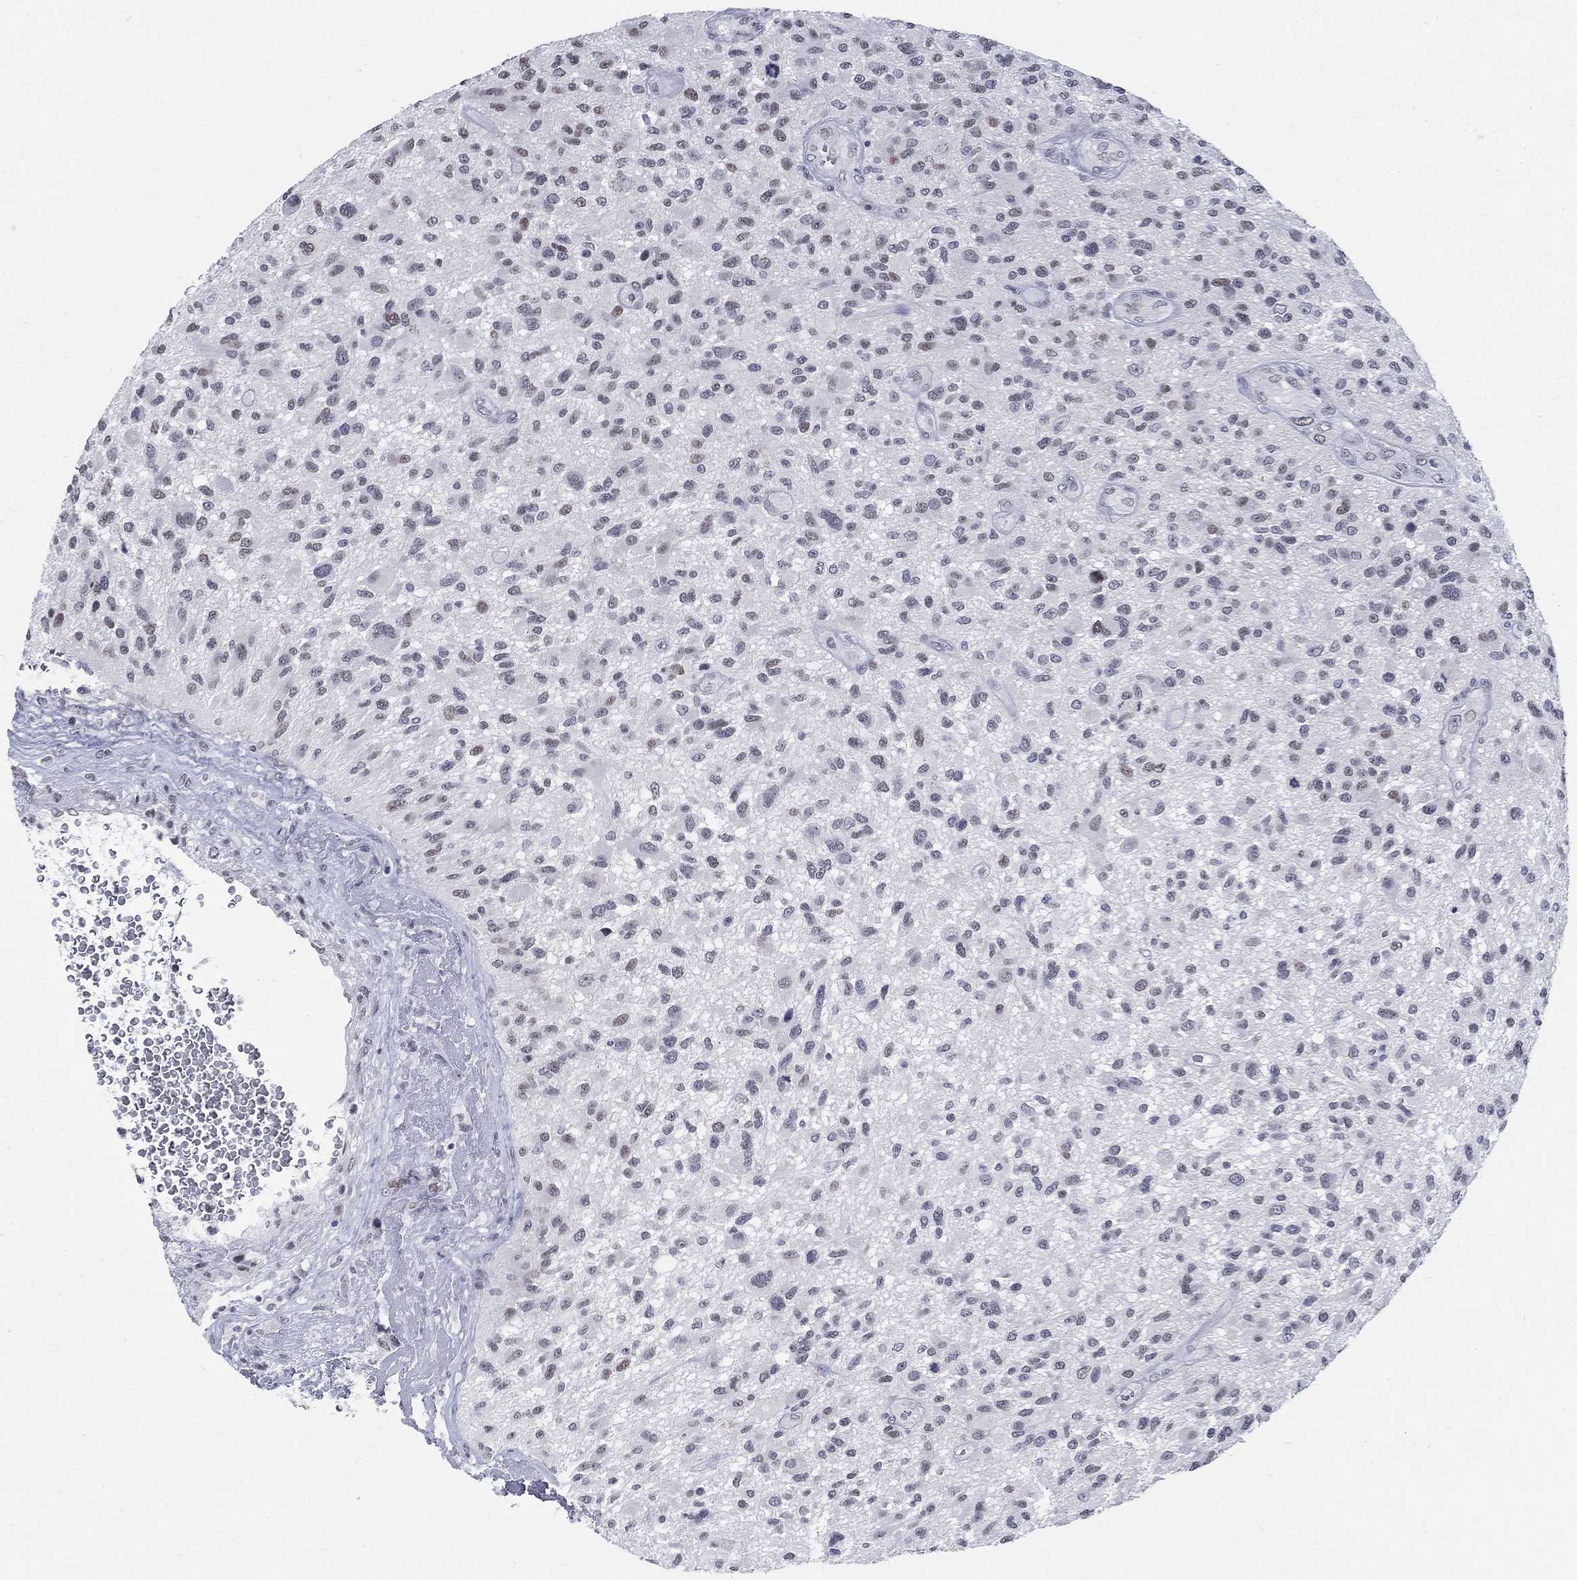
{"staining": {"intensity": "negative", "quantity": "none", "location": "none"}, "tissue": "glioma", "cell_type": "Tumor cells", "image_type": "cancer", "snomed": [{"axis": "morphology", "description": "Glioma, malignant, High grade"}, {"axis": "topography", "description": "Brain"}], "caption": "High power microscopy histopathology image of an immunohistochemistry photomicrograph of glioma, revealing no significant positivity in tumor cells.", "gene": "BHLHE22", "patient": {"sex": "male", "age": 47}}